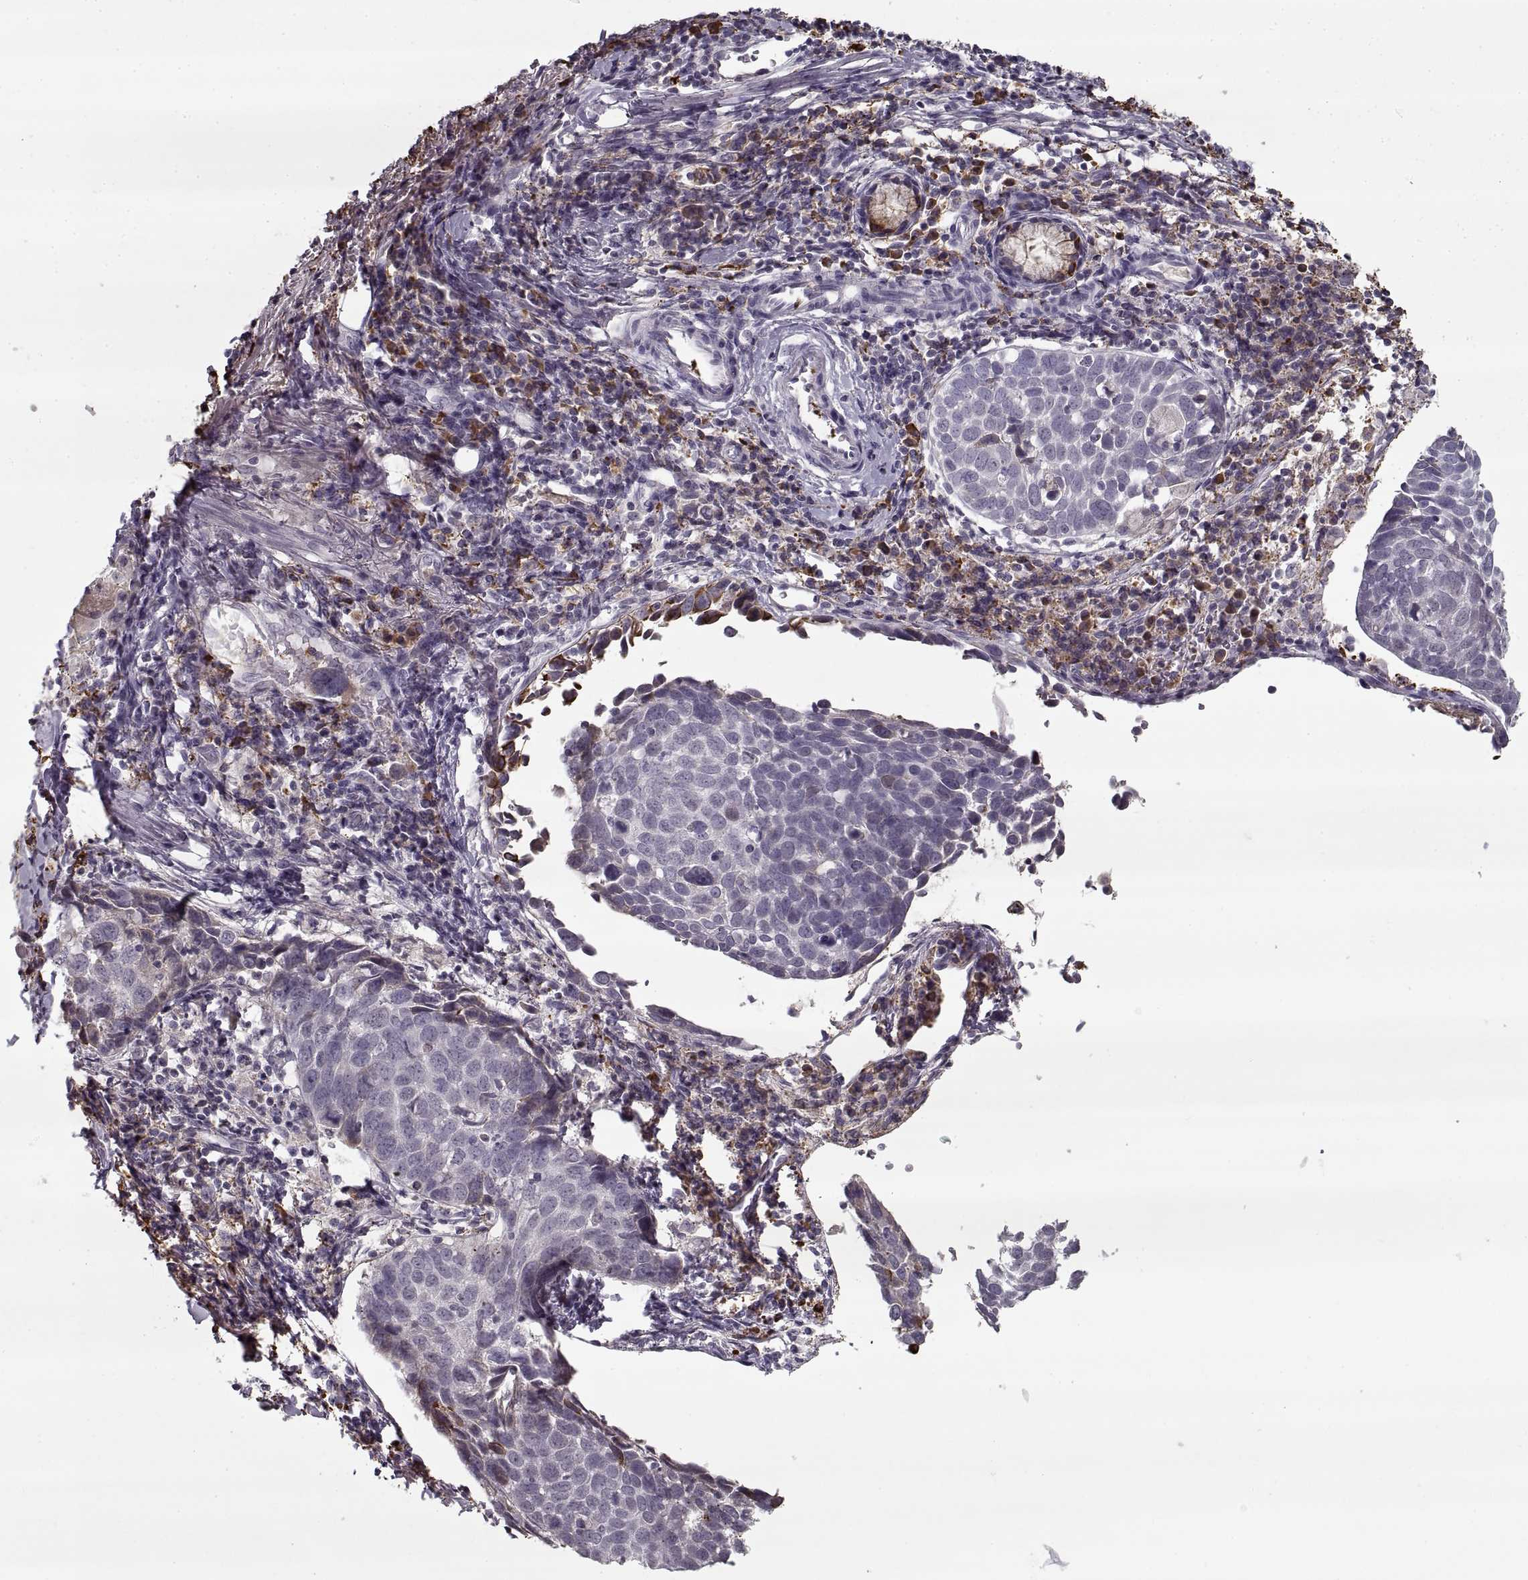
{"staining": {"intensity": "negative", "quantity": "none", "location": "none"}, "tissue": "lung cancer", "cell_type": "Tumor cells", "image_type": "cancer", "snomed": [{"axis": "morphology", "description": "Squamous cell carcinoma, NOS"}, {"axis": "topography", "description": "Lung"}], "caption": "Squamous cell carcinoma (lung) was stained to show a protein in brown. There is no significant expression in tumor cells.", "gene": "GAD2", "patient": {"sex": "male", "age": 57}}